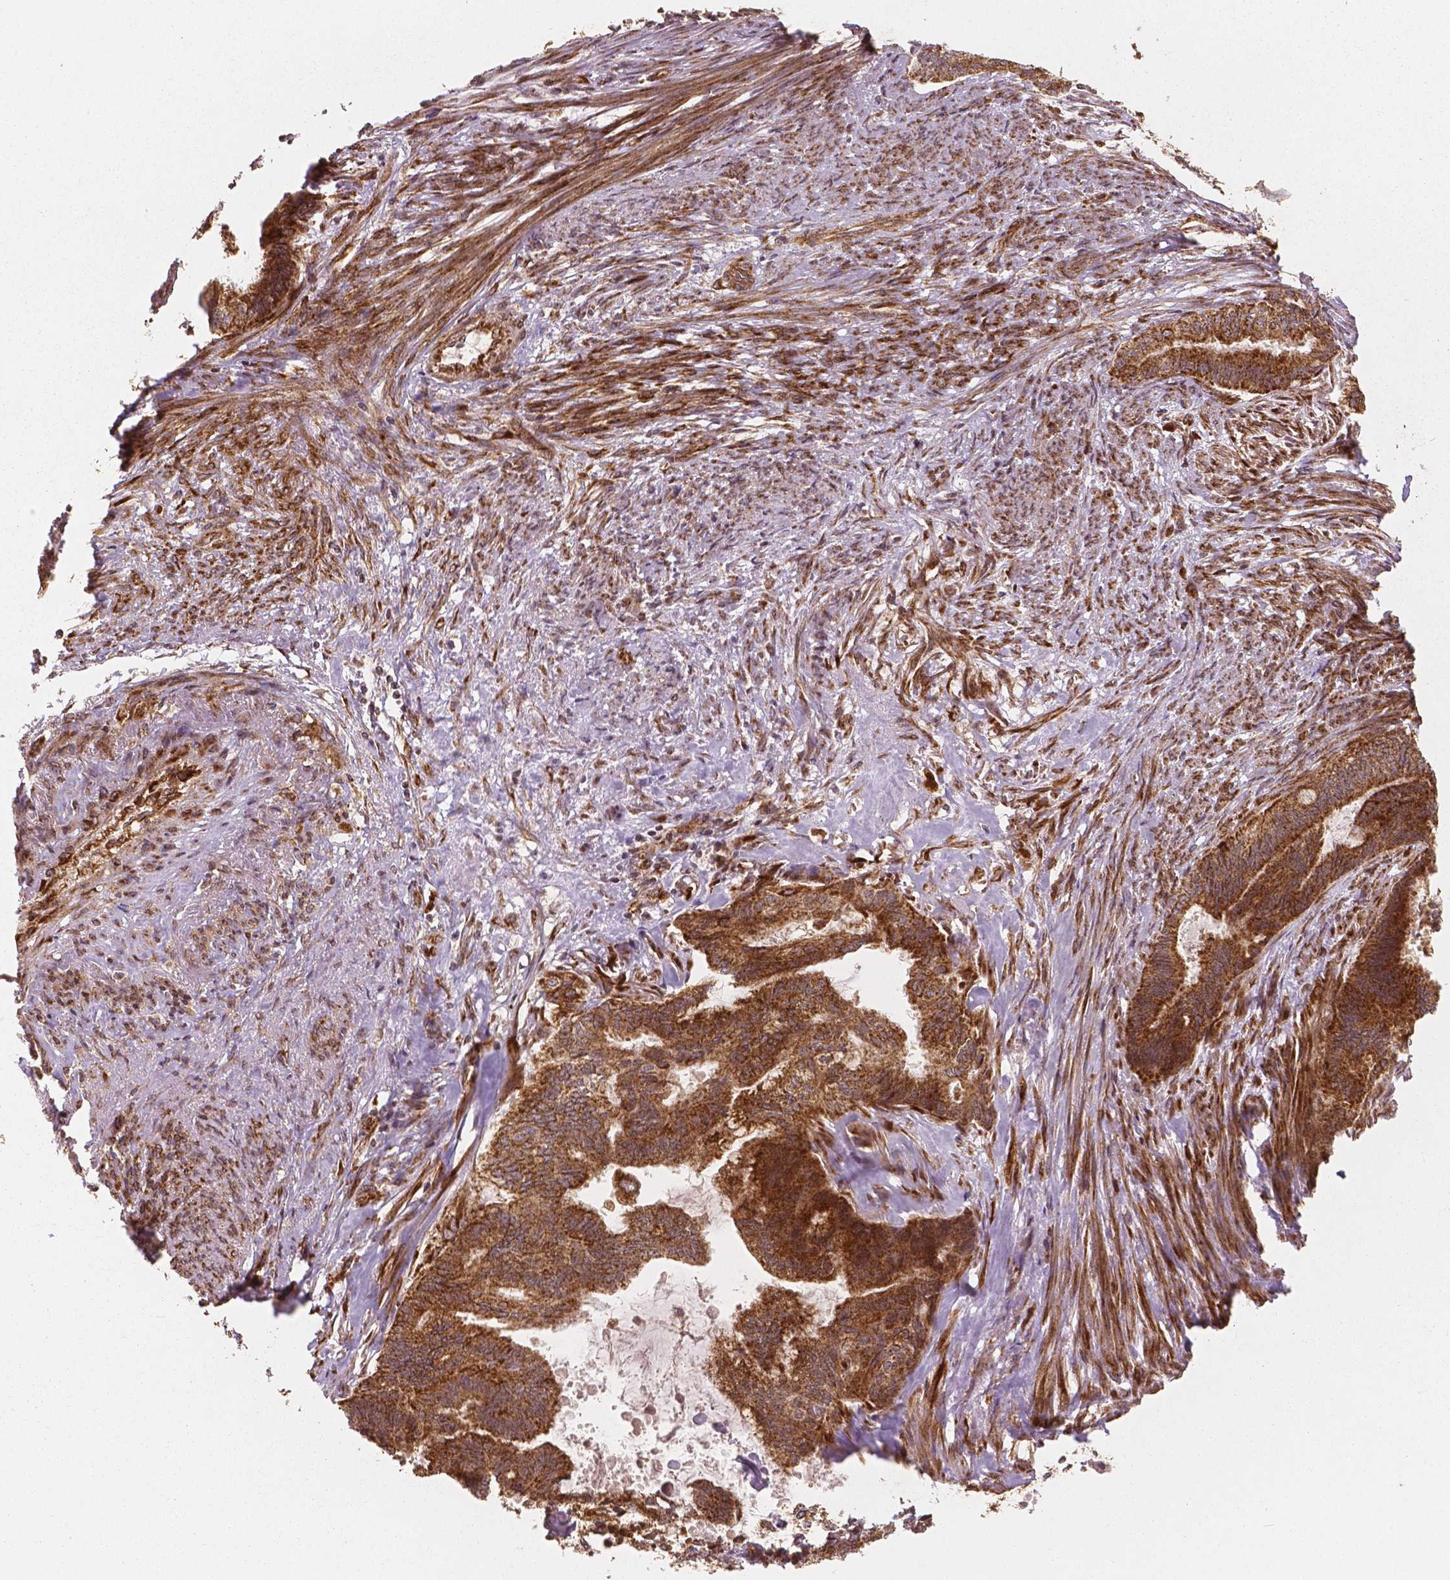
{"staining": {"intensity": "strong", "quantity": ">75%", "location": "cytoplasmic/membranous"}, "tissue": "endometrial cancer", "cell_type": "Tumor cells", "image_type": "cancer", "snomed": [{"axis": "morphology", "description": "Adenocarcinoma, NOS"}, {"axis": "topography", "description": "Endometrium"}], "caption": "Endometrial cancer tissue displays strong cytoplasmic/membranous positivity in about >75% of tumor cells The protein of interest is stained brown, and the nuclei are stained in blue (DAB (3,3'-diaminobenzidine) IHC with brightfield microscopy, high magnification).", "gene": "PGAM5", "patient": {"sex": "female", "age": 86}}